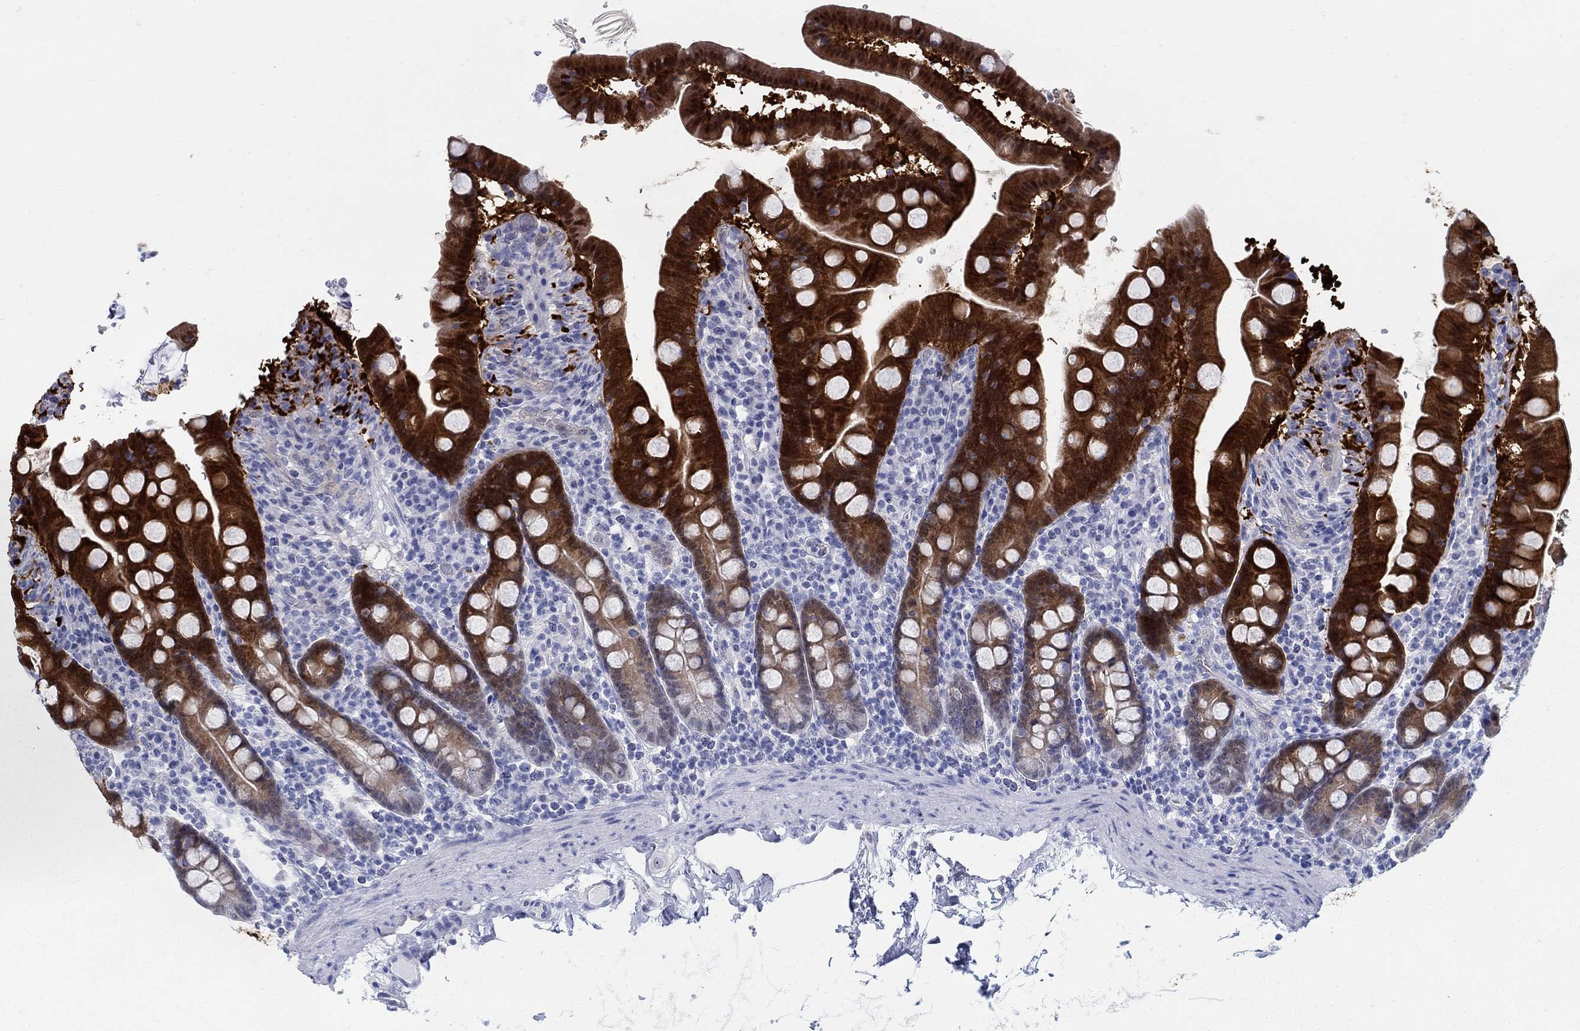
{"staining": {"intensity": "strong", "quantity": "25%-75%", "location": "cytoplasmic/membranous,nuclear"}, "tissue": "duodenum", "cell_type": "Glandular cells", "image_type": "normal", "snomed": [{"axis": "morphology", "description": "Normal tissue, NOS"}, {"axis": "topography", "description": "Duodenum"}], "caption": "Human duodenum stained with a brown dye exhibits strong cytoplasmic/membranous,nuclear positive staining in about 25%-75% of glandular cells.", "gene": "AKR1C1", "patient": {"sex": "male", "age": 59}}